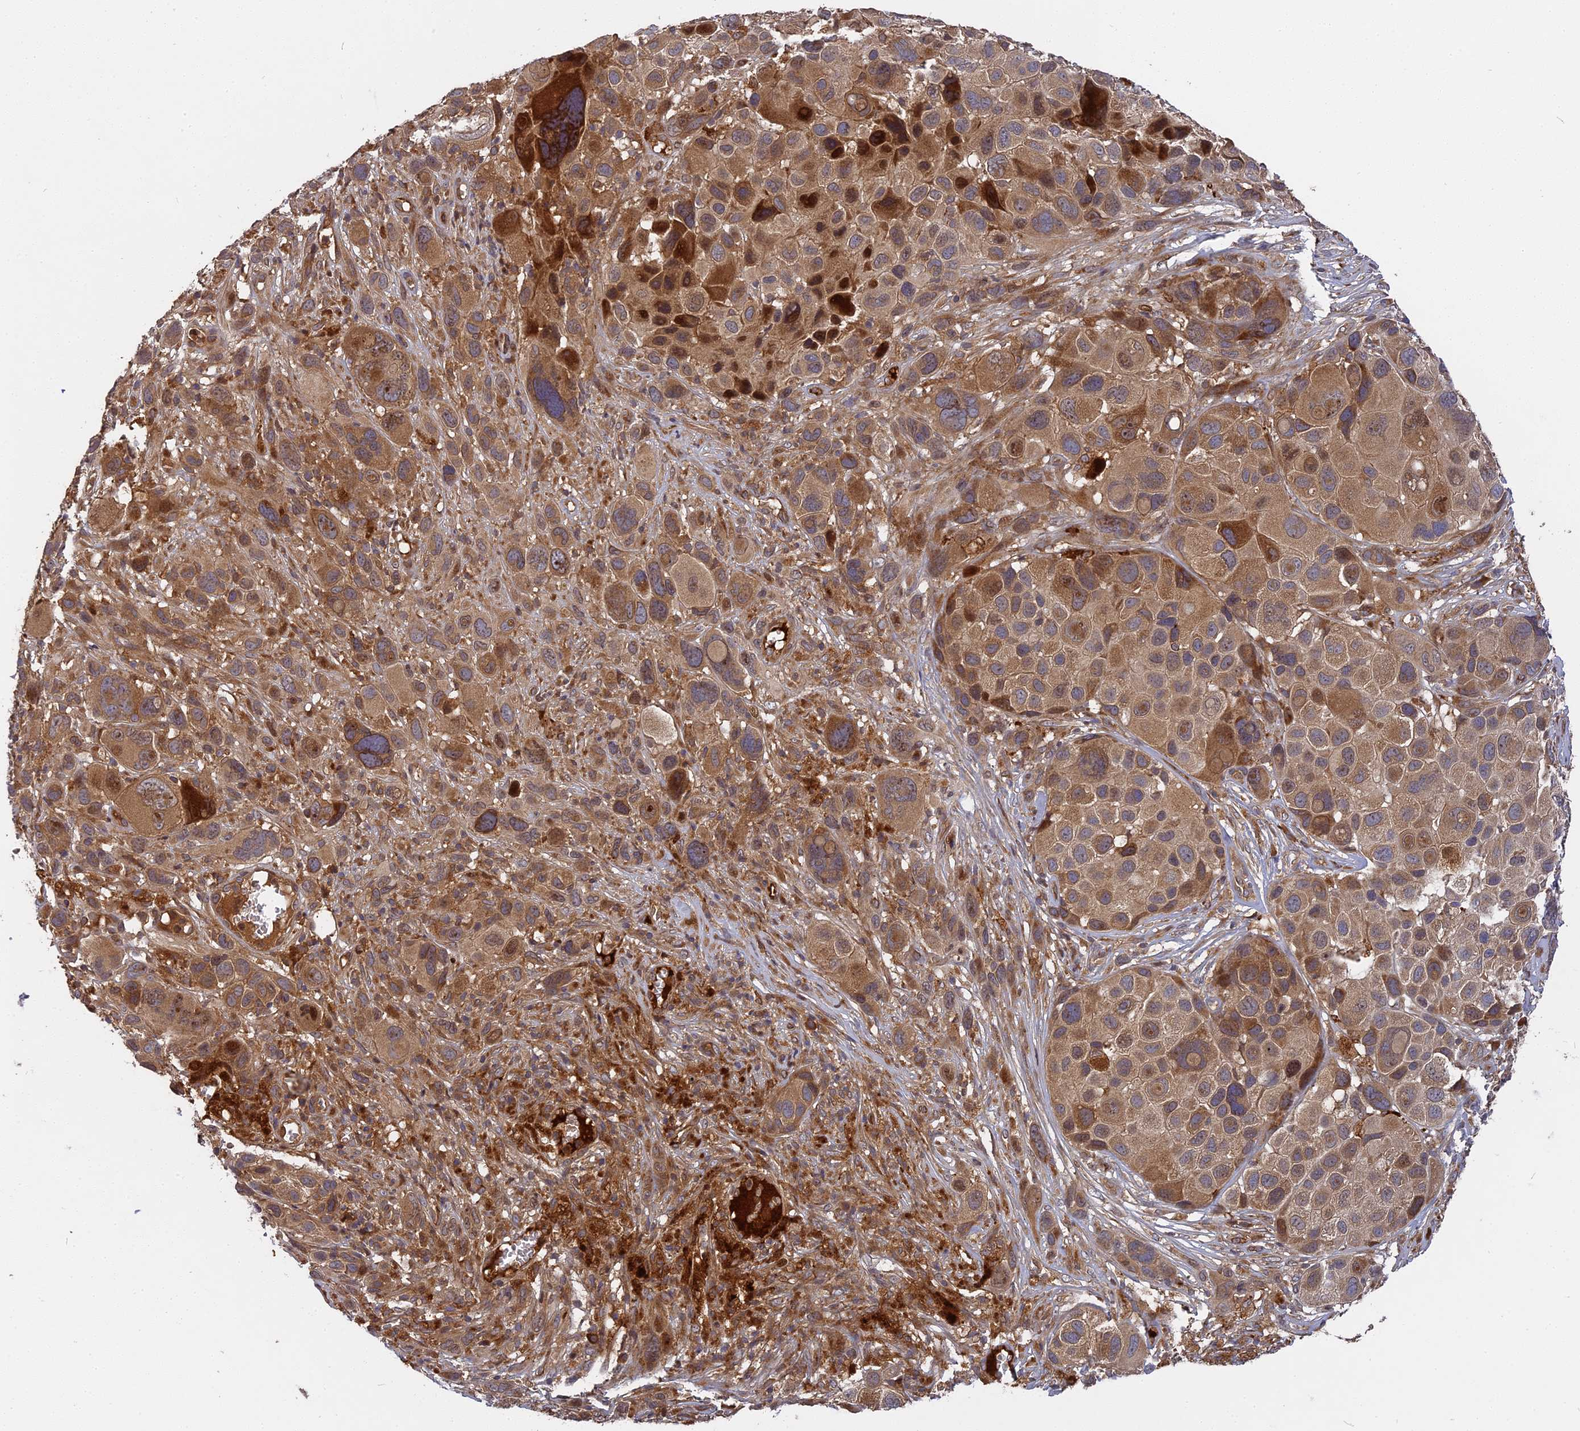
{"staining": {"intensity": "moderate", "quantity": ">75%", "location": "cytoplasmic/membranous"}, "tissue": "melanoma", "cell_type": "Tumor cells", "image_type": "cancer", "snomed": [{"axis": "morphology", "description": "Malignant melanoma, NOS"}, {"axis": "topography", "description": "Skin of trunk"}], "caption": "Malignant melanoma stained with a protein marker shows moderate staining in tumor cells.", "gene": "TMUB2", "patient": {"sex": "male", "age": 71}}